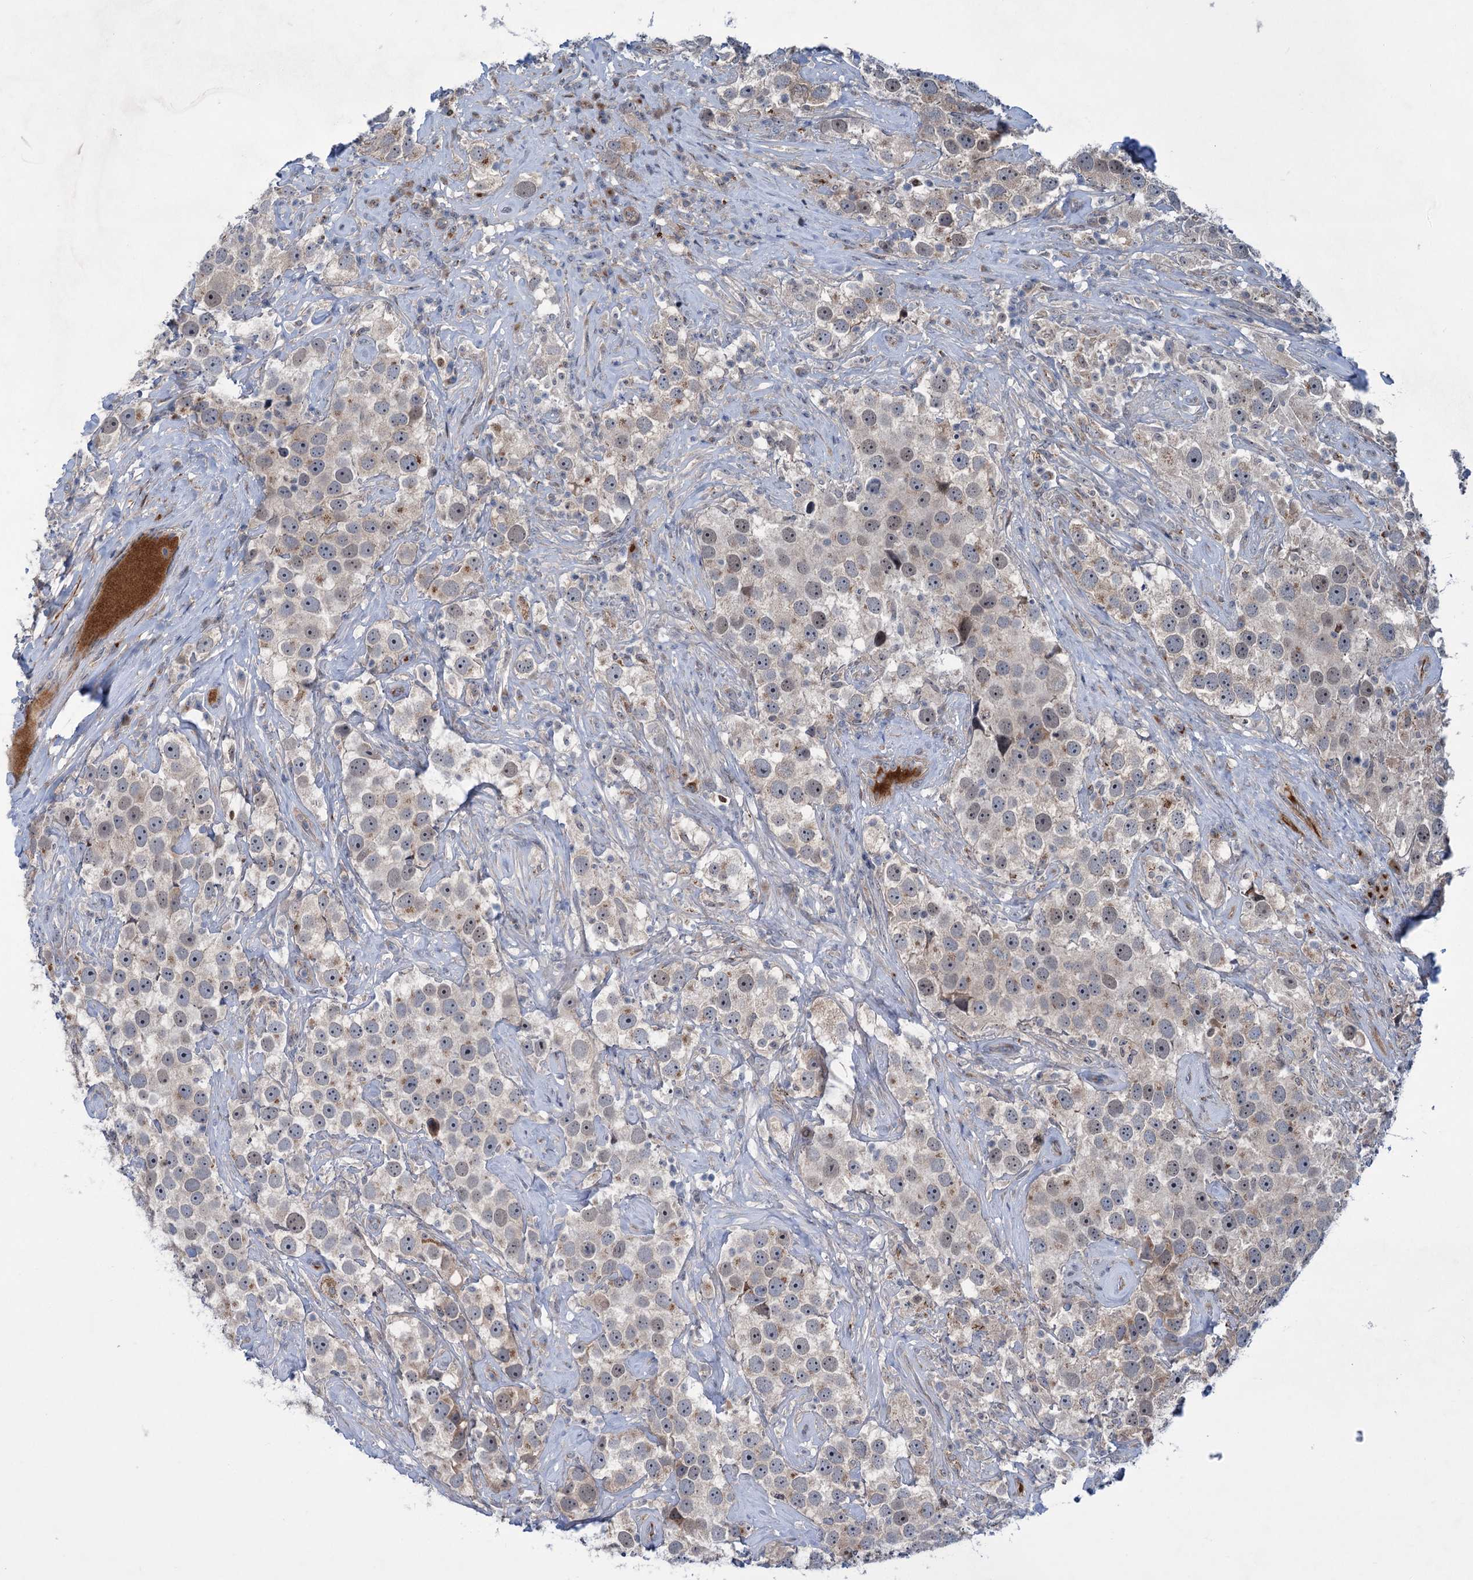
{"staining": {"intensity": "negative", "quantity": "none", "location": "none"}, "tissue": "testis cancer", "cell_type": "Tumor cells", "image_type": "cancer", "snomed": [{"axis": "morphology", "description": "Seminoma, NOS"}, {"axis": "topography", "description": "Testis"}], "caption": "Testis seminoma stained for a protein using immunohistochemistry (IHC) reveals no staining tumor cells.", "gene": "ELP4", "patient": {"sex": "male", "age": 49}}